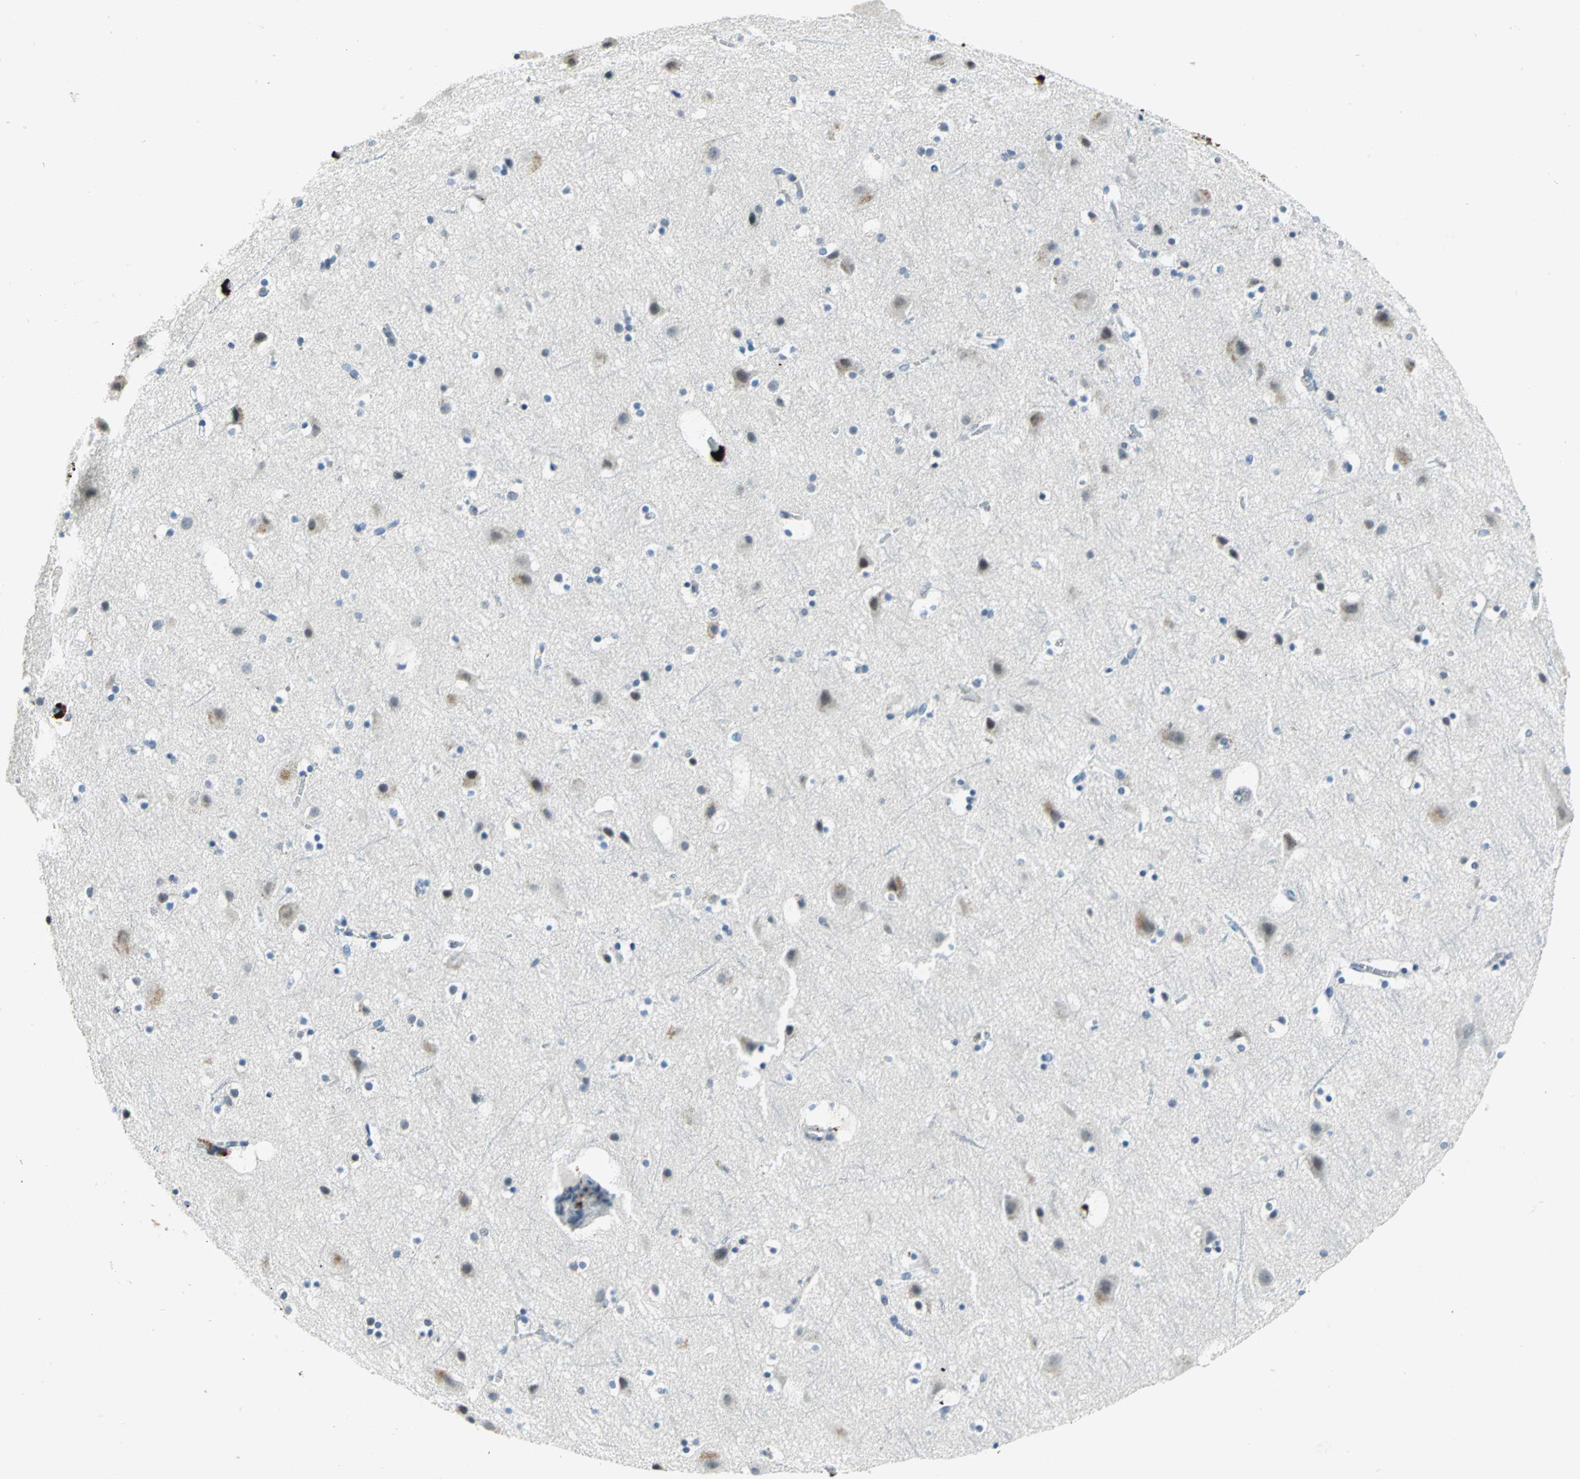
{"staining": {"intensity": "negative", "quantity": "none", "location": "none"}, "tissue": "cerebral cortex", "cell_type": "Endothelial cells", "image_type": "normal", "snomed": [{"axis": "morphology", "description": "Normal tissue, NOS"}, {"axis": "topography", "description": "Cerebral cortex"}], "caption": "High power microscopy histopathology image of an IHC micrograph of unremarkable cerebral cortex, revealing no significant positivity in endothelial cells. (DAB (3,3'-diaminobenzidine) immunohistochemistry with hematoxylin counter stain).", "gene": "RAD17", "patient": {"sex": "male", "age": 45}}